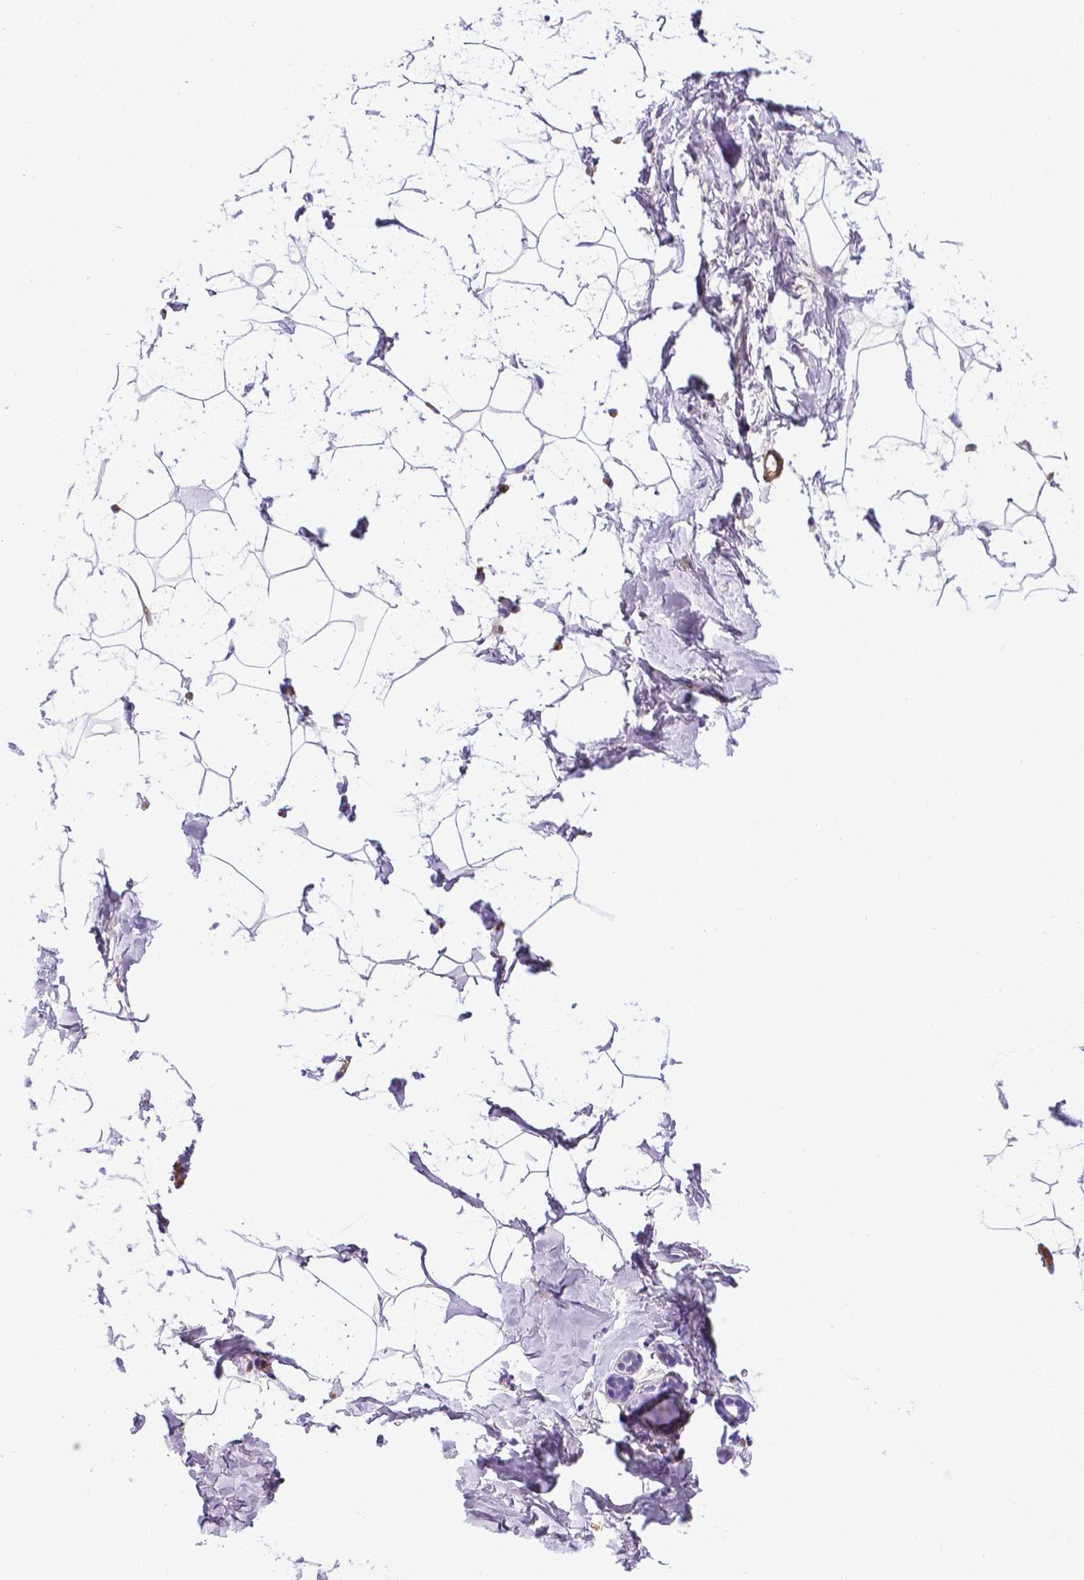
{"staining": {"intensity": "negative", "quantity": "none", "location": "none"}, "tissue": "breast", "cell_type": "Adipocytes", "image_type": "normal", "snomed": [{"axis": "morphology", "description": "Normal tissue, NOS"}, {"axis": "topography", "description": "Breast"}], "caption": "This is an immunohistochemistry micrograph of benign human breast. There is no staining in adipocytes.", "gene": "APOE", "patient": {"sex": "female", "age": 32}}